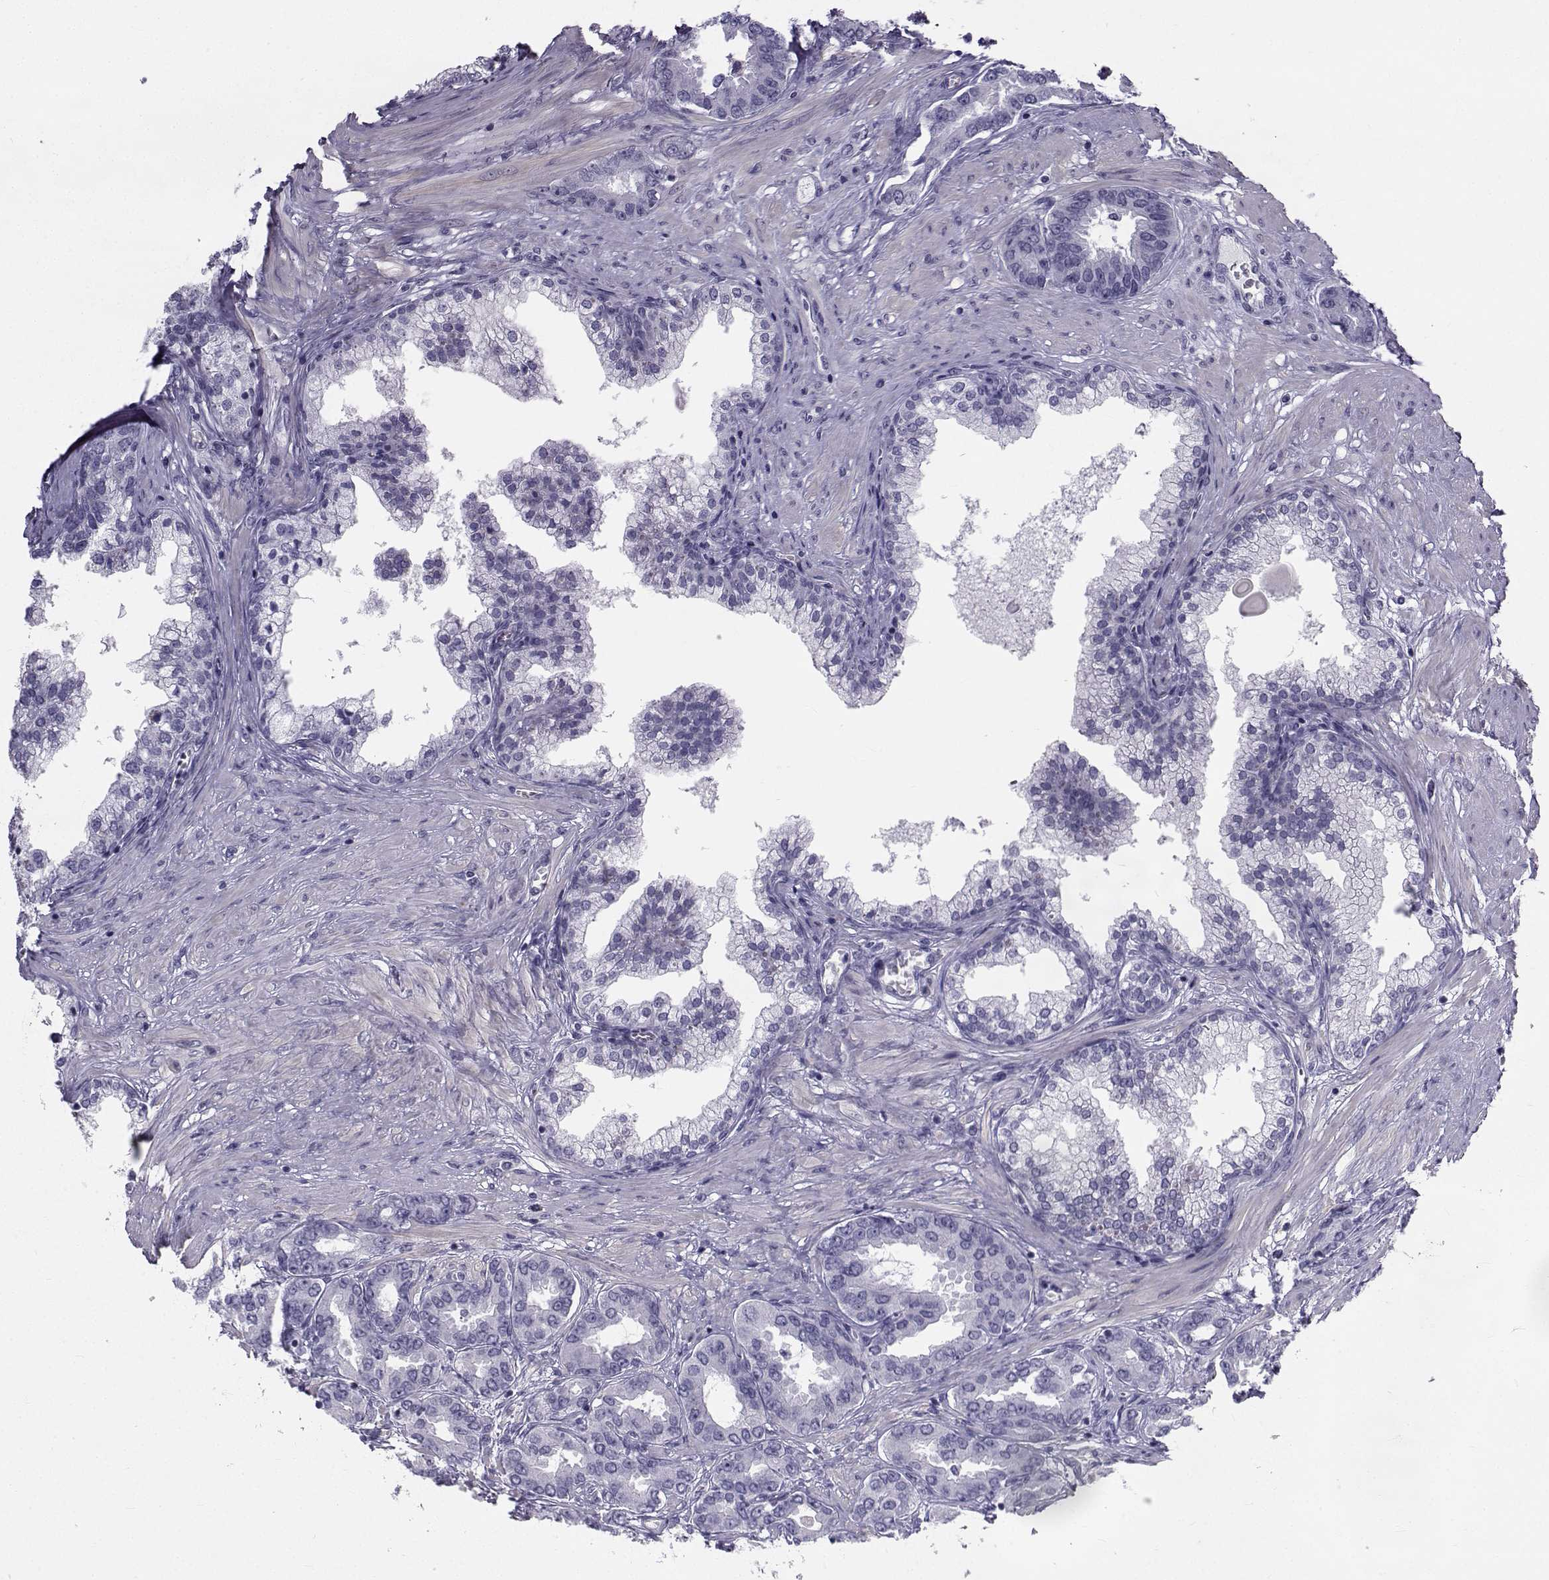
{"staining": {"intensity": "negative", "quantity": "none", "location": "none"}, "tissue": "prostate cancer", "cell_type": "Tumor cells", "image_type": "cancer", "snomed": [{"axis": "morphology", "description": "Adenocarcinoma, NOS"}, {"axis": "topography", "description": "Prostate"}], "caption": "This is an immunohistochemistry histopathology image of human prostate cancer (adenocarcinoma). There is no staining in tumor cells.", "gene": "SPANXD", "patient": {"sex": "male", "age": 67}}